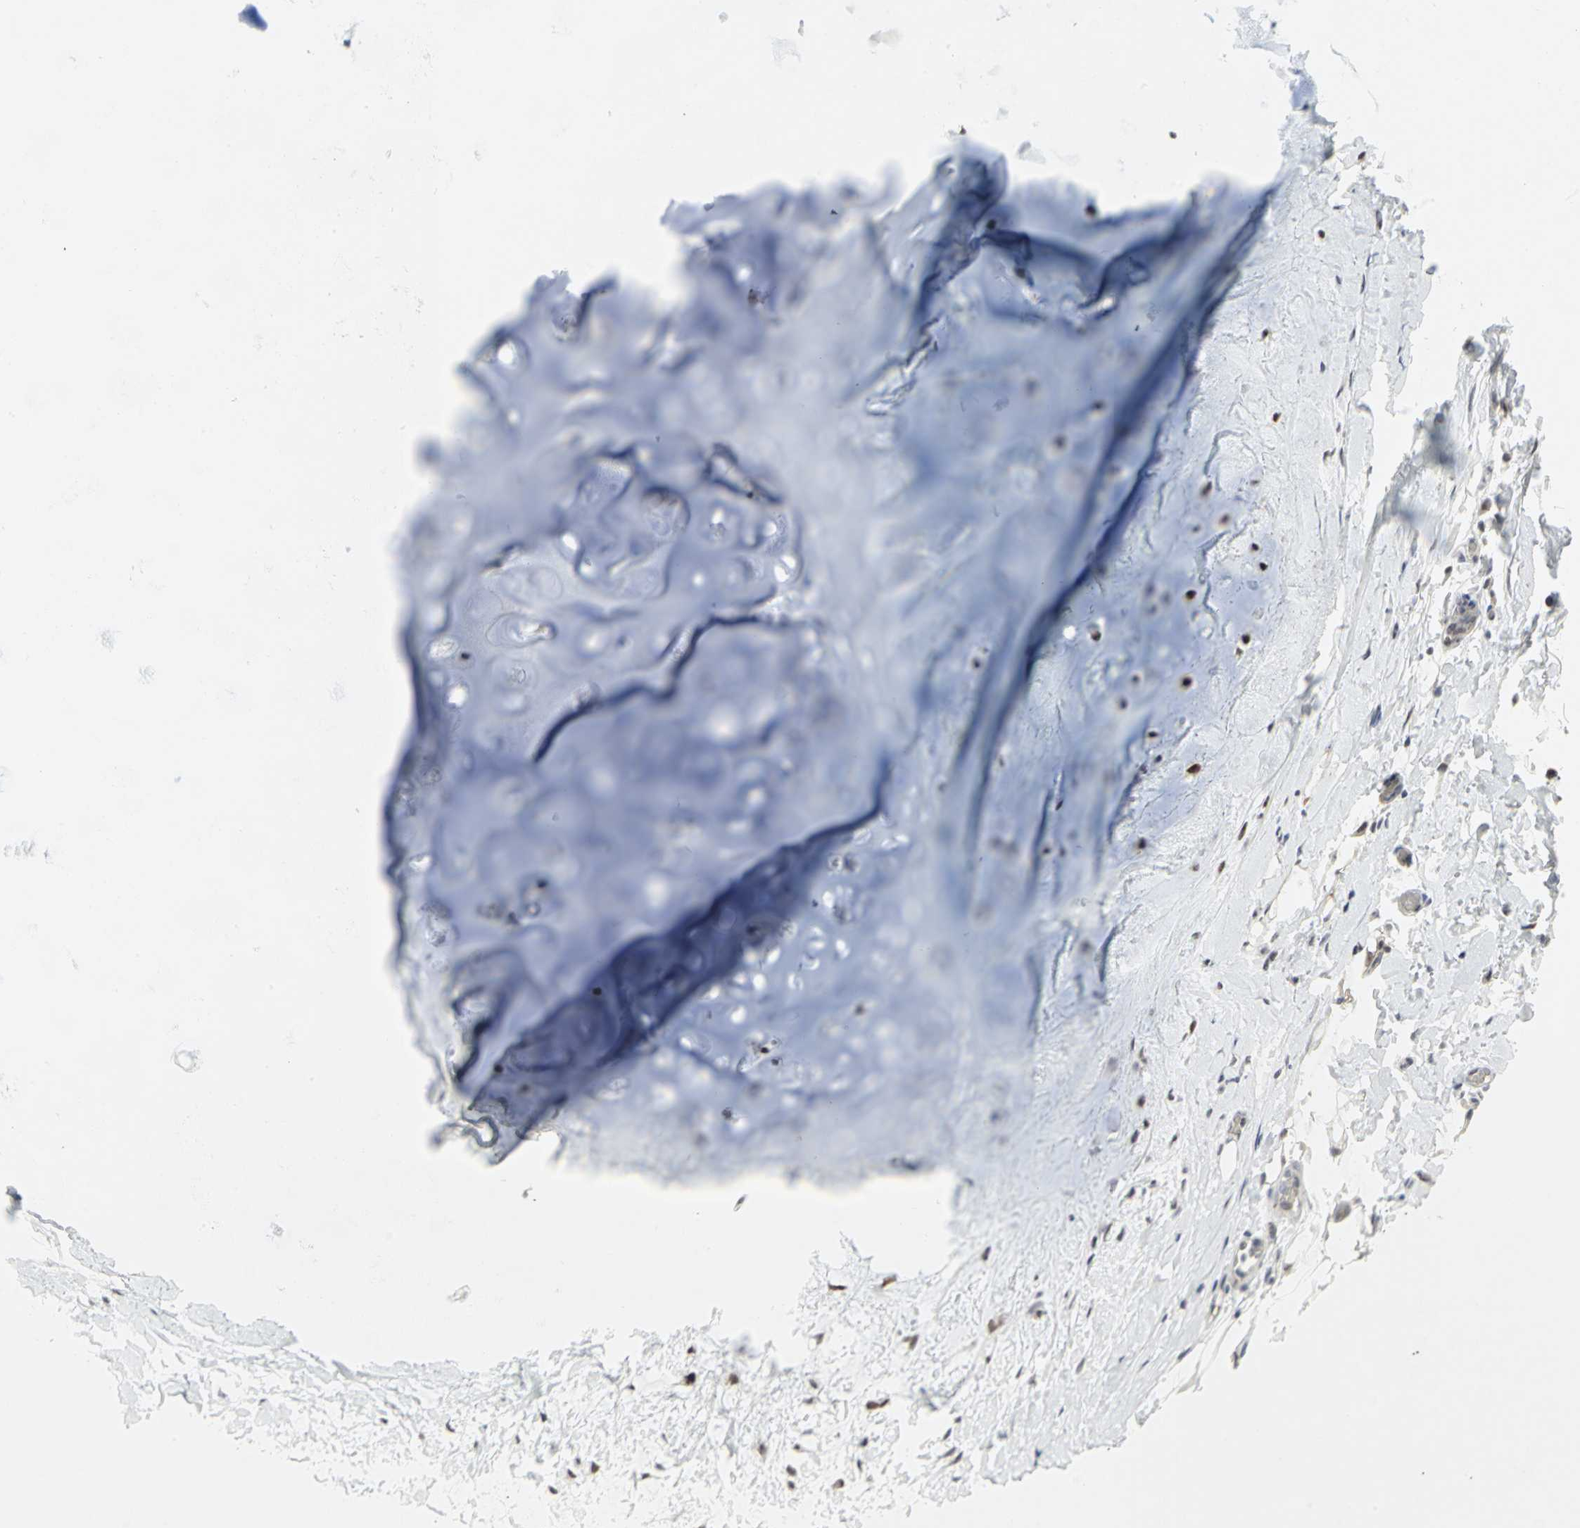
{"staining": {"intensity": "weak", "quantity": "<25%", "location": "nuclear"}, "tissue": "adipose tissue", "cell_type": "Adipocytes", "image_type": "normal", "snomed": [{"axis": "morphology", "description": "Normal tissue, NOS"}, {"axis": "topography", "description": "Cartilage tissue"}, {"axis": "topography", "description": "Bronchus"}], "caption": "Protein analysis of normal adipose tissue exhibits no significant positivity in adipocytes.", "gene": "RPA1", "patient": {"sex": "female", "age": 73}}